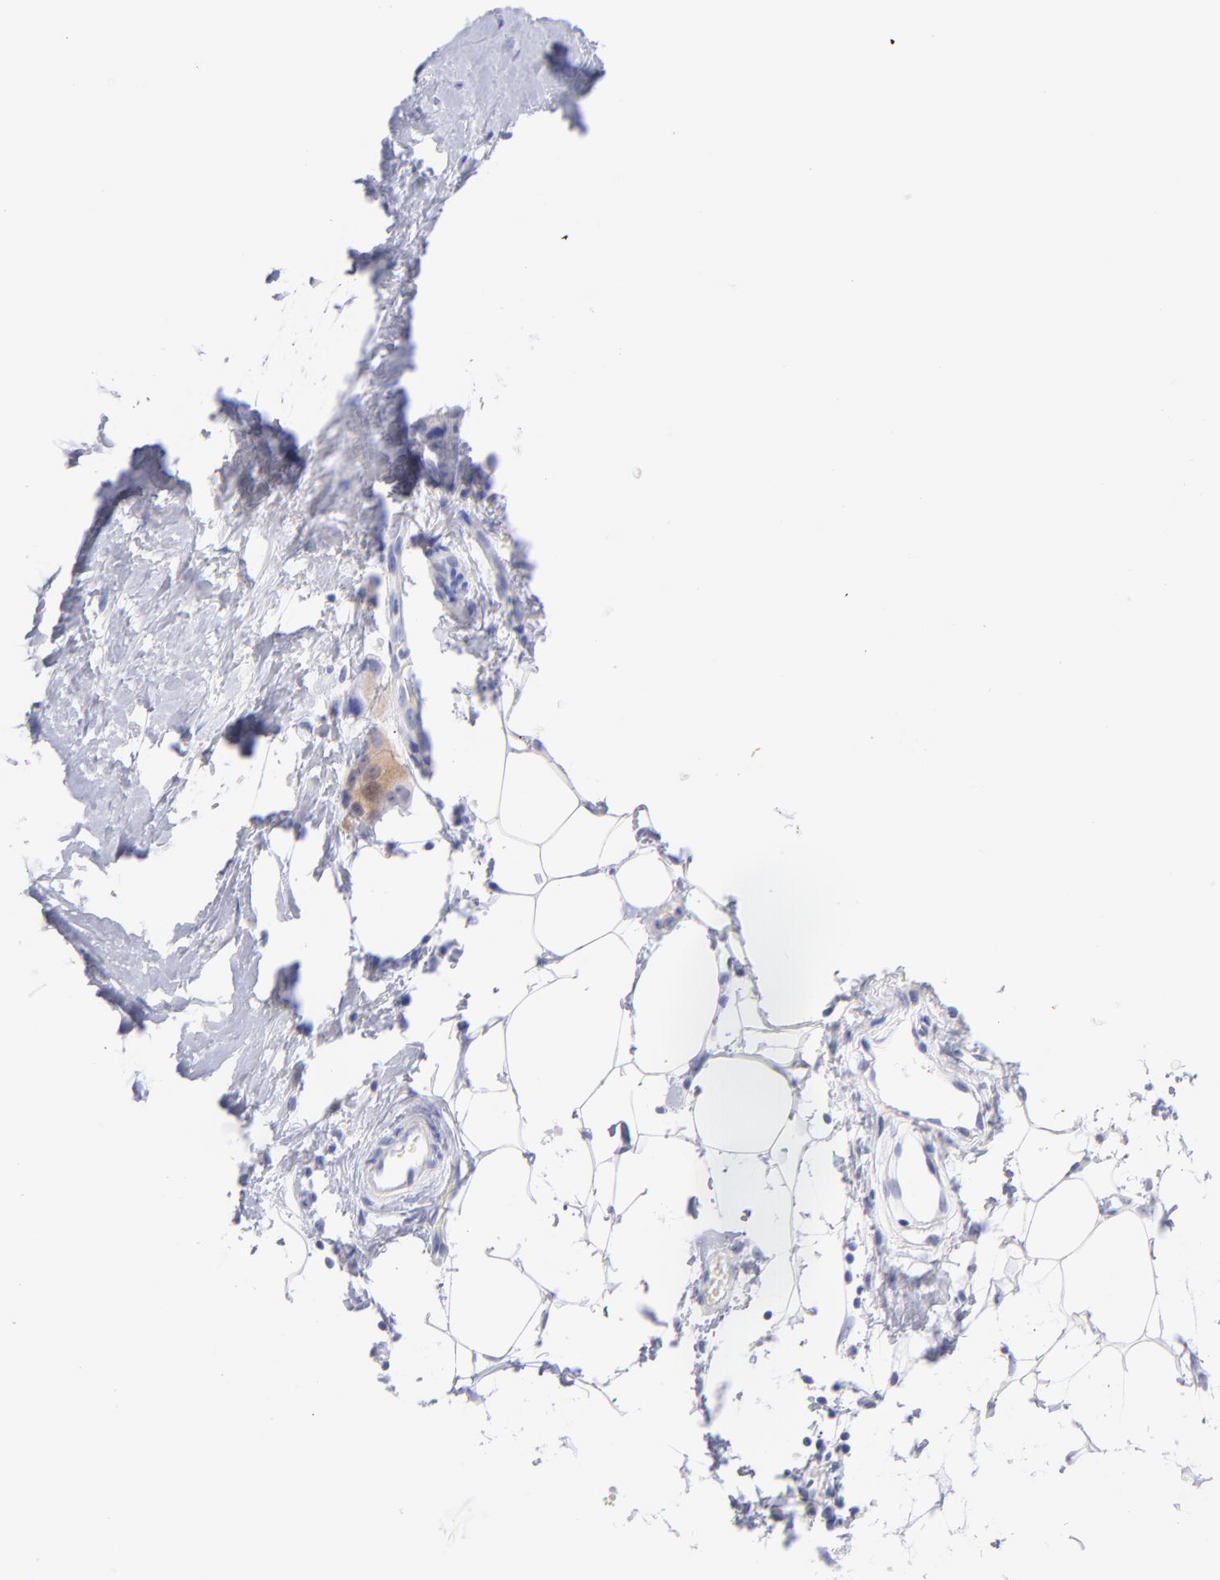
{"staining": {"intensity": "moderate", "quantity": "25%-75%", "location": "cytoplasmic/membranous"}, "tissue": "breast cancer", "cell_type": "Tumor cells", "image_type": "cancer", "snomed": [{"axis": "morphology", "description": "Duct carcinoma"}, {"axis": "topography", "description": "Breast"}], "caption": "Moderate cytoplasmic/membranous staining for a protein is identified in about 25%-75% of tumor cells of breast cancer (intraductal carcinoma) using immunohistochemistry (IHC).", "gene": "SCGN", "patient": {"sex": "female", "age": 40}}